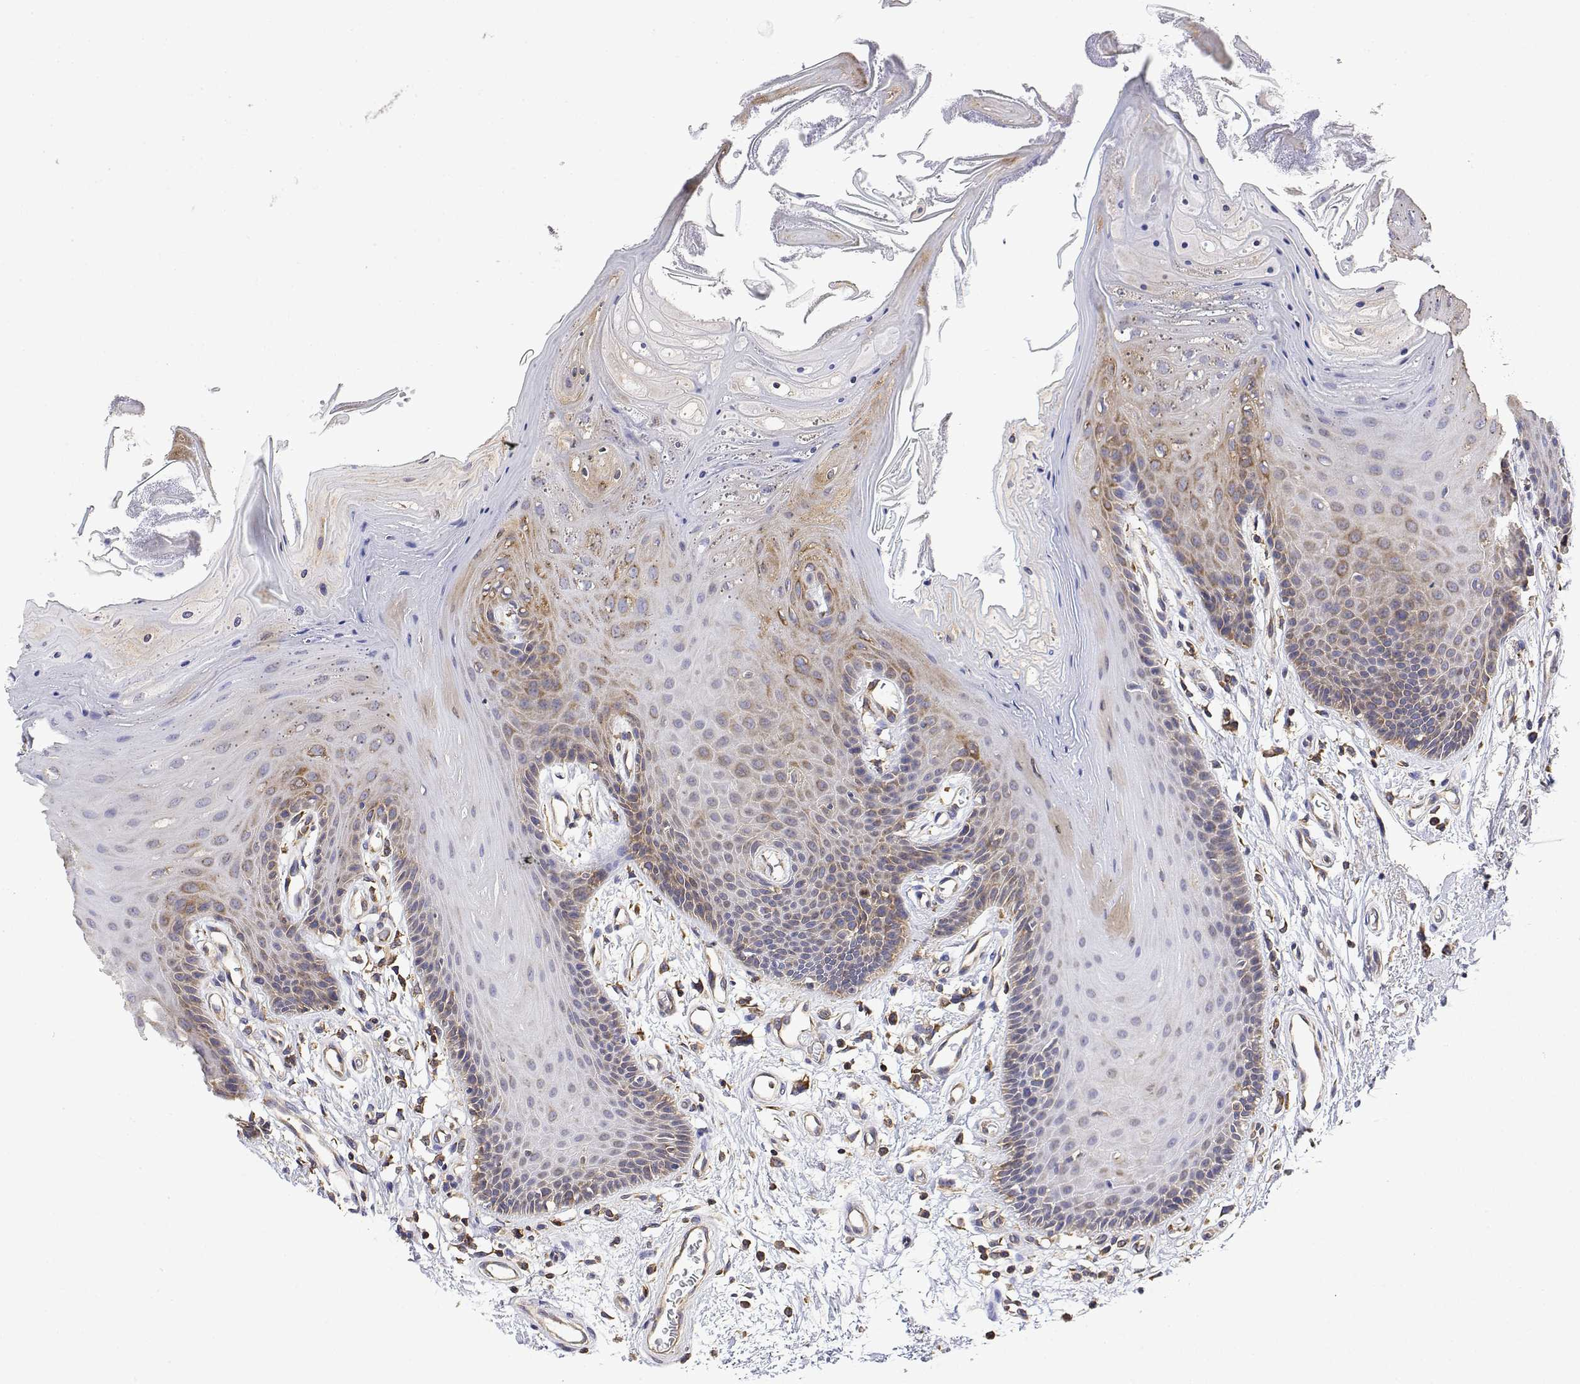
{"staining": {"intensity": "moderate", "quantity": "<25%", "location": "cytoplasmic/membranous"}, "tissue": "oral mucosa", "cell_type": "Squamous epithelial cells", "image_type": "normal", "snomed": [{"axis": "morphology", "description": "Normal tissue, NOS"}, {"axis": "morphology", "description": "Normal morphology"}, {"axis": "topography", "description": "Oral tissue"}], "caption": "Immunohistochemical staining of normal human oral mucosa reveals moderate cytoplasmic/membranous protein positivity in about <25% of squamous epithelial cells.", "gene": "EEF1G", "patient": {"sex": "female", "age": 76}}